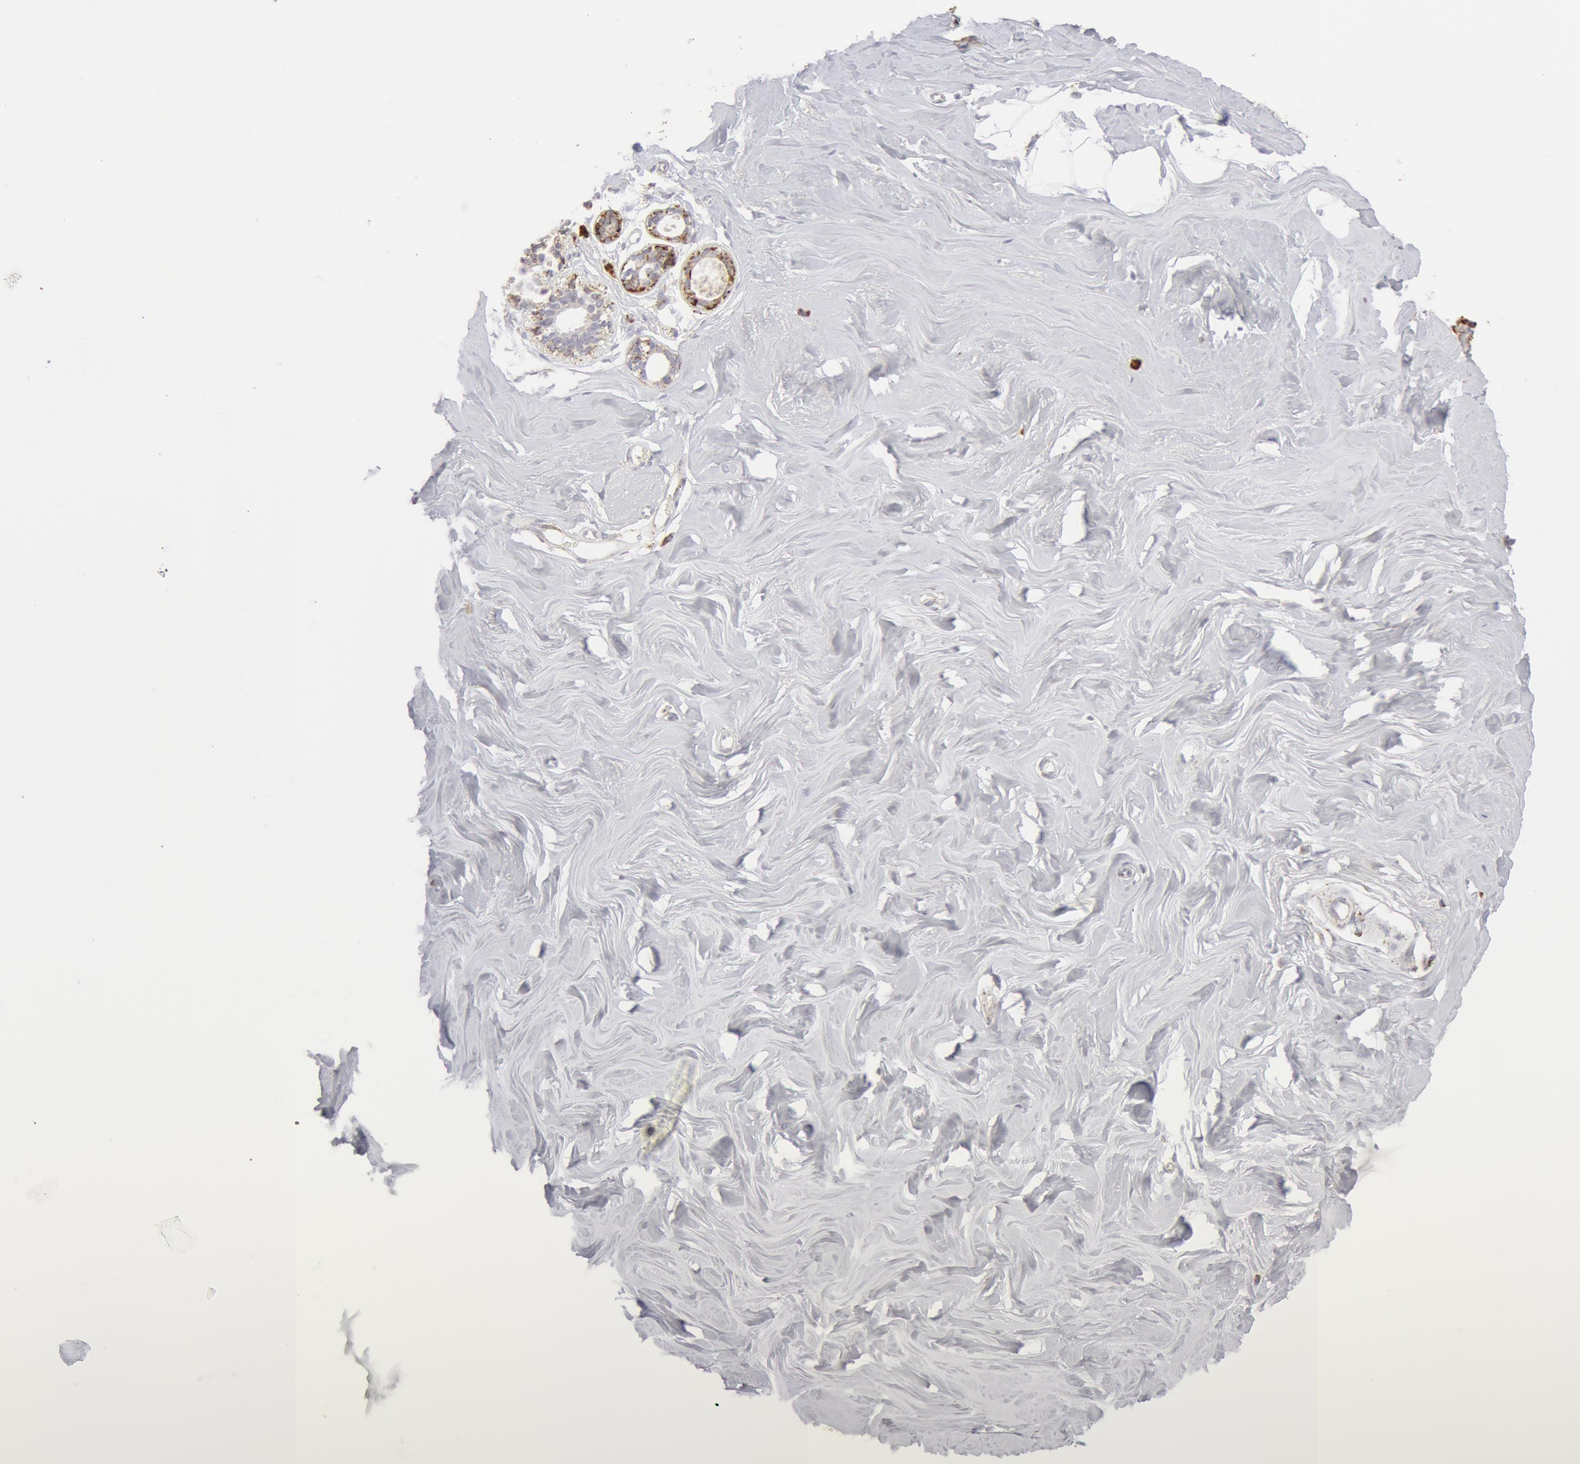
{"staining": {"intensity": "negative", "quantity": "none", "location": "none"}, "tissue": "breast", "cell_type": "Adipocytes", "image_type": "normal", "snomed": [{"axis": "morphology", "description": "Normal tissue, NOS"}, {"axis": "topography", "description": "Breast"}], "caption": "The photomicrograph exhibits no significant staining in adipocytes of breast.", "gene": "ATP5F1B", "patient": {"sex": "female", "age": 54}}